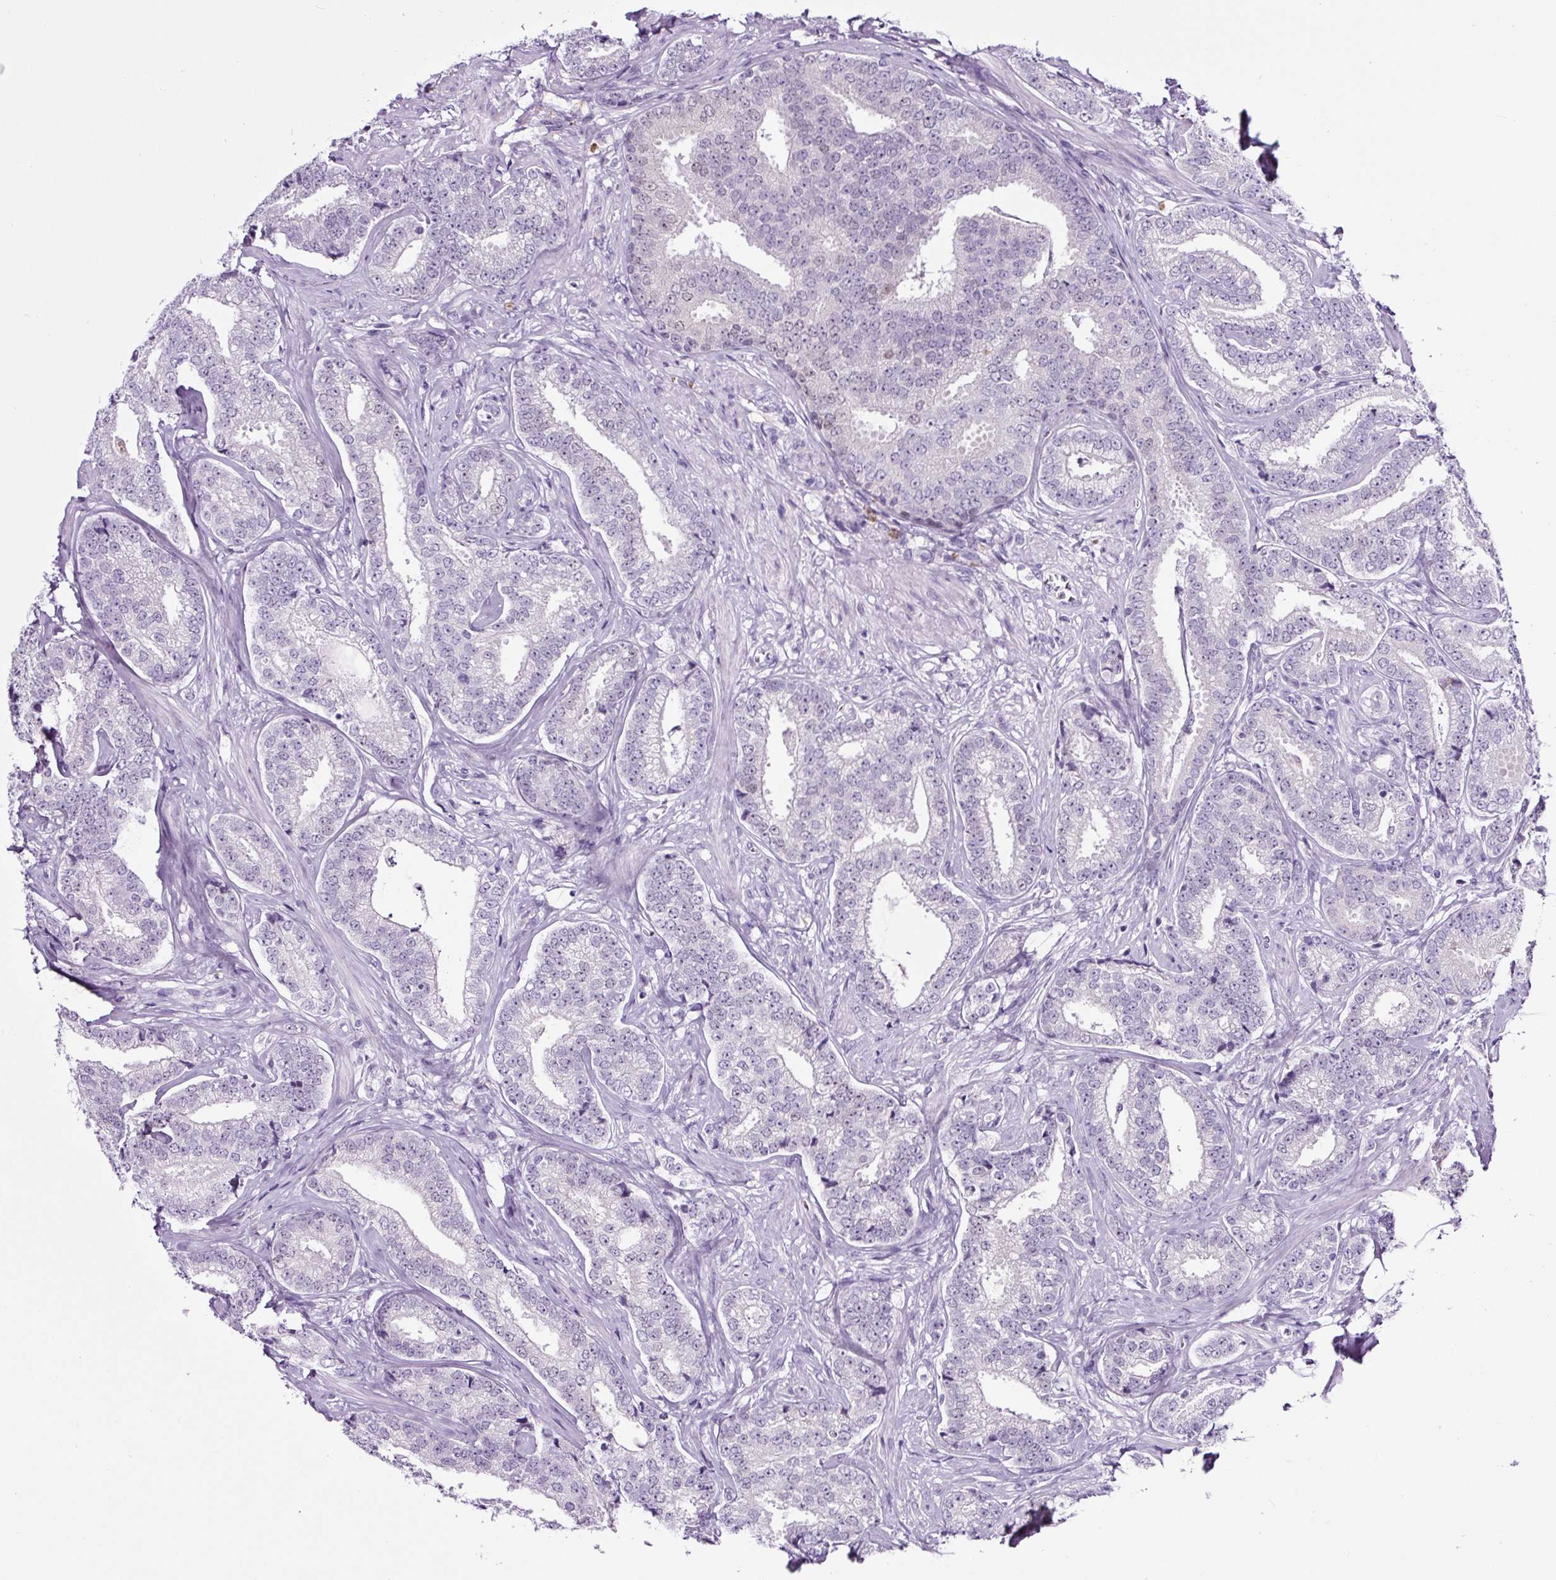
{"staining": {"intensity": "negative", "quantity": "none", "location": "none"}, "tissue": "prostate cancer", "cell_type": "Tumor cells", "image_type": "cancer", "snomed": [{"axis": "morphology", "description": "Adenocarcinoma, Low grade"}, {"axis": "topography", "description": "Prostate"}], "caption": "The histopathology image reveals no significant positivity in tumor cells of prostate low-grade adenocarcinoma.", "gene": "SP8", "patient": {"sex": "male", "age": 63}}